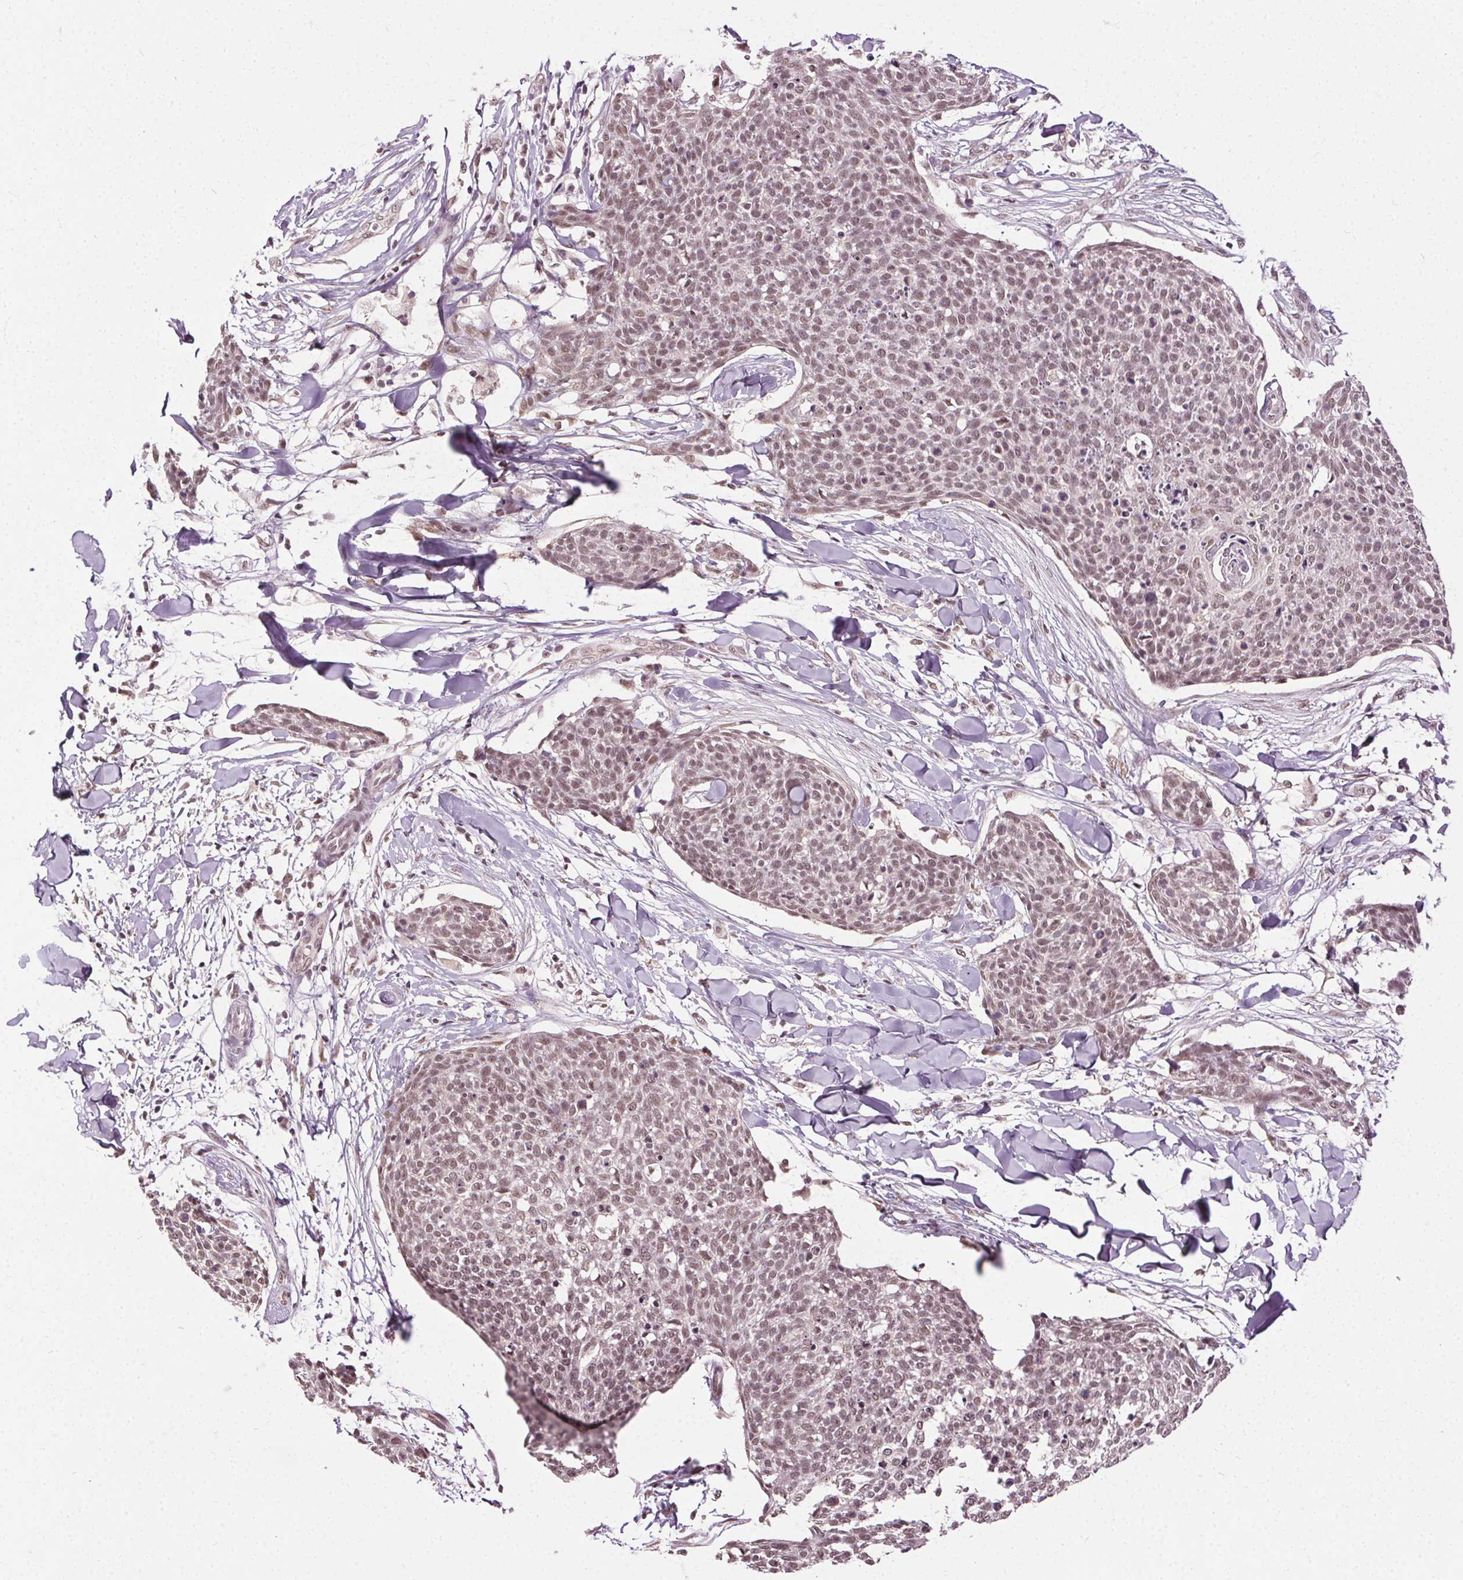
{"staining": {"intensity": "moderate", "quantity": ">75%", "location": "nuclear"}, "tissue": "skin cancer", "cell_type": "Tumor cells", "image_type": "cancer", "snomed": [{"axis": "morphology", "description": "Squamous cell carcinoma, NOS"}, {"axis": "topography", "description": "Skin"}, {"axis": "topography", "description": "Vulva"}], "caption": "IHC (DAB (3,3'-diaminobenzidine)) staining of skin cancer reveals moderate nuclear protein expression in about >75% of tumor cells. (IHC, brightfield microscopy, high magnification).", "gene": "MED6", "patient": {"sex": "female", "age": 75}}